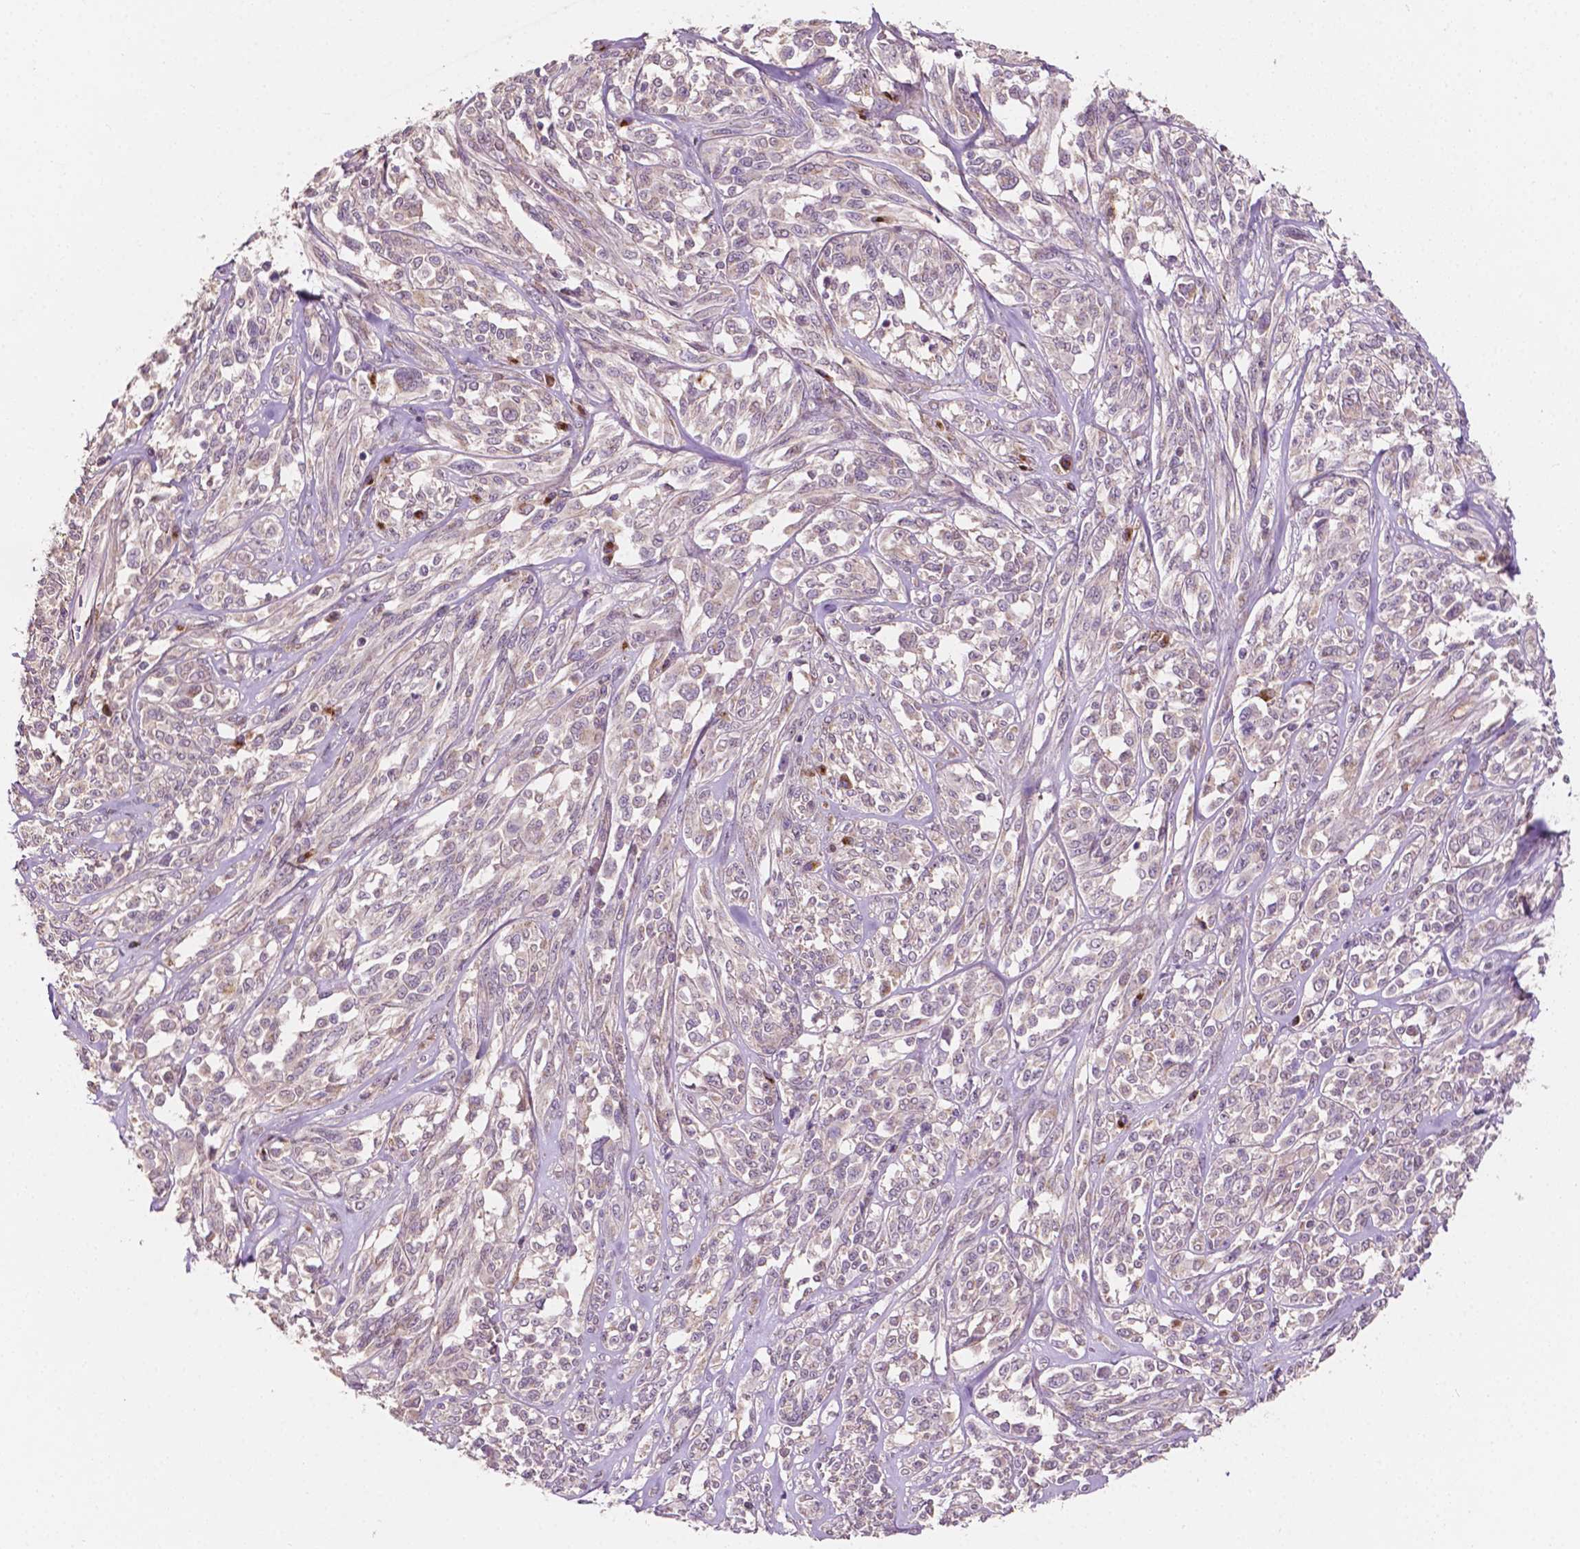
{"staining": {"intensity": "negative", "quantity": "none", "location": "none"}, "tissue": "melanoma", "cell_type": "Tumor cells", "image_type": "cancer", "snomed": [{"axis": "morphology", "description": "Malignant melanoma, NOS"}, {"axis": "topography", "description": "Skin"}], "caption": "Immunohistochemistry micrograph of neoplastic tissue: malignant melanoma stained with DAB (3,3'-diaminobenzidine) reveals no significant protein staining in tumor cells. (Stains: DAB IHC with hematoxylin counter stain, Microscopy: brightfield microscopy at high magnification).", "gene": "EBAG9", "patient": {"sex": "female", "age": 91}}